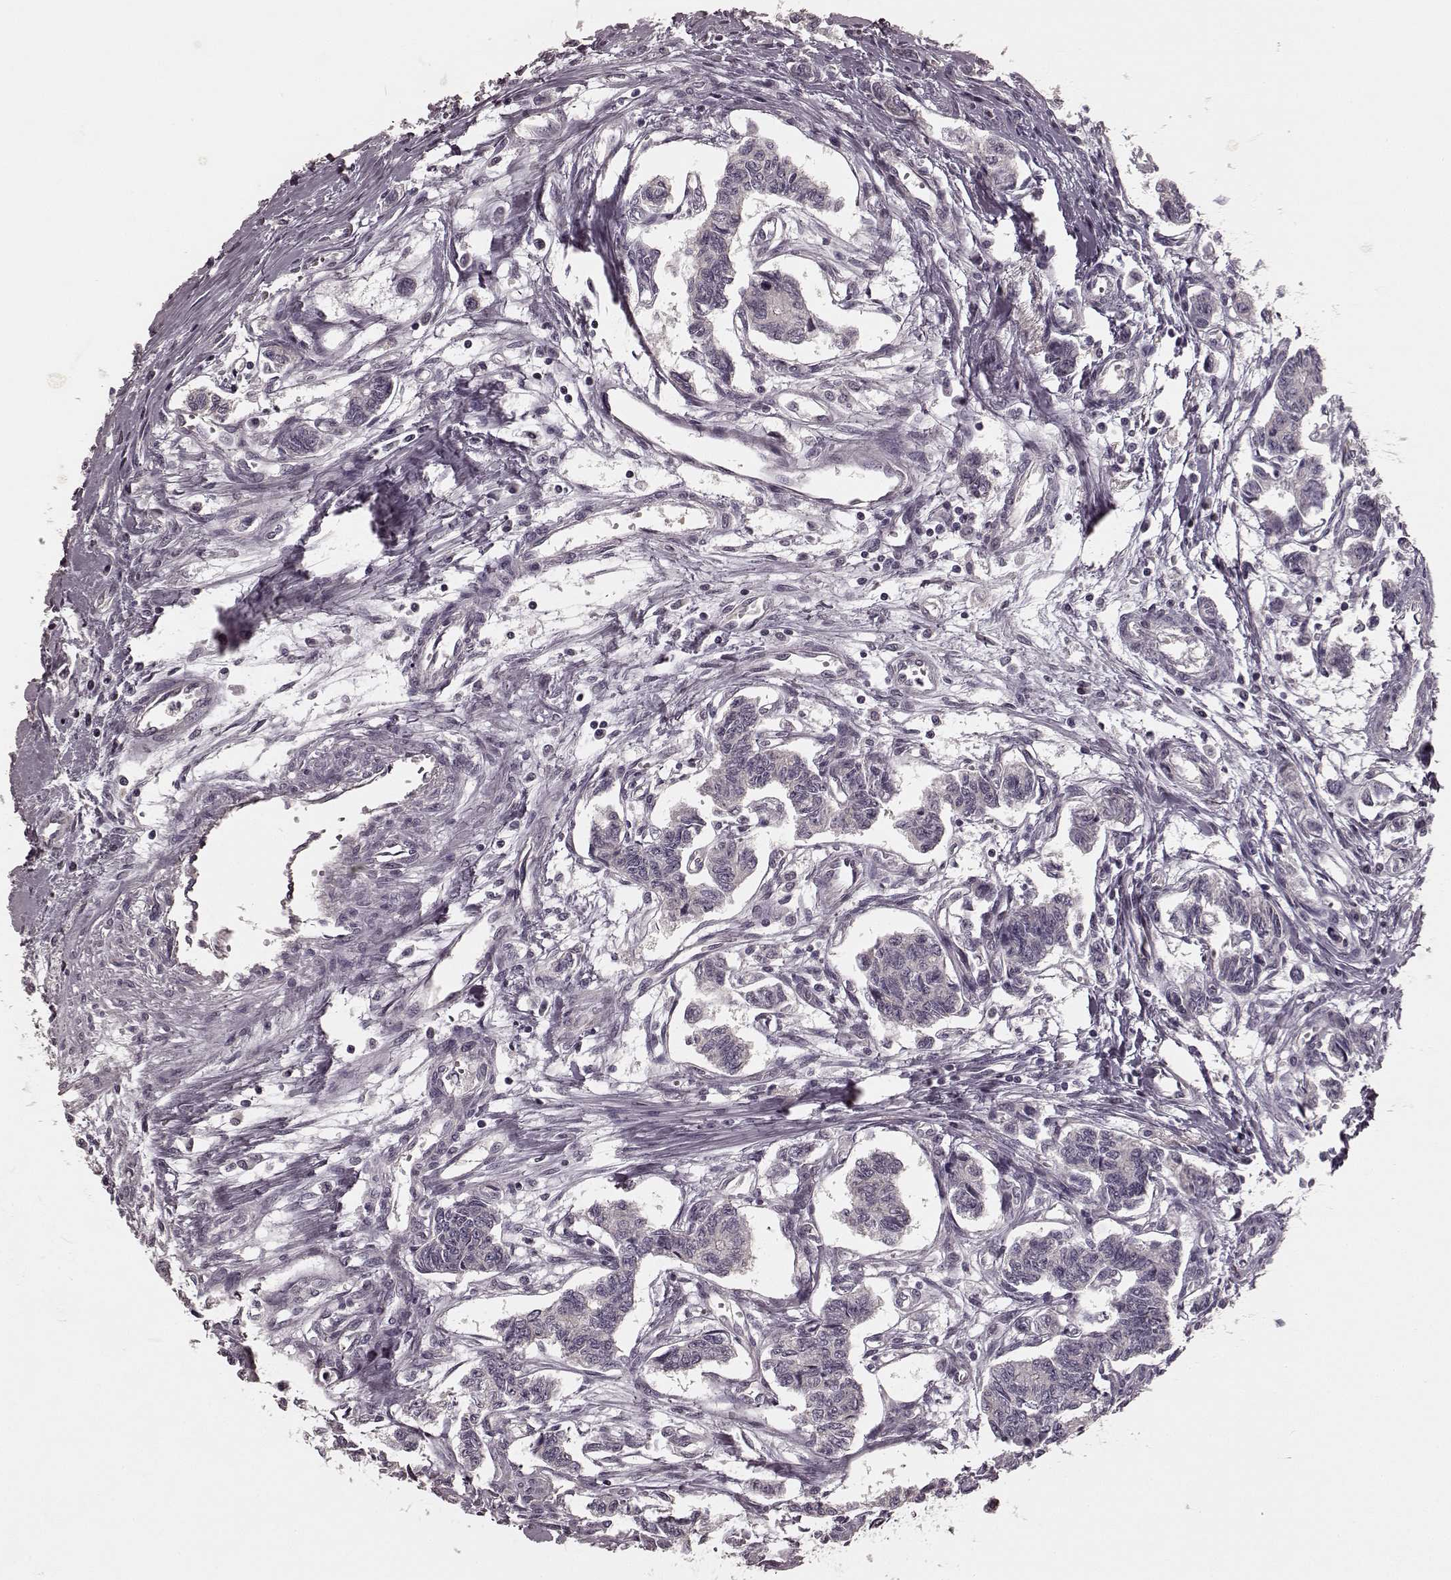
{"staining": {"intensity": "negative", "quantity": "none", "location": "none"}, "tissue": "carcinoid", "cell_type": "Tumor cells", "image_type": "cancer", "snomed": [{"axis": "morphology", "description": "Carcinoid, malignant, NOS"}, {"axis": "topography", "description": "Kidney"}], "caption": "This is a image of IHC staining of carcinoid, which shows no staining in tumor cells.", "gene": "PRKCE", "patient": {"sex": "female", "age": 41}}